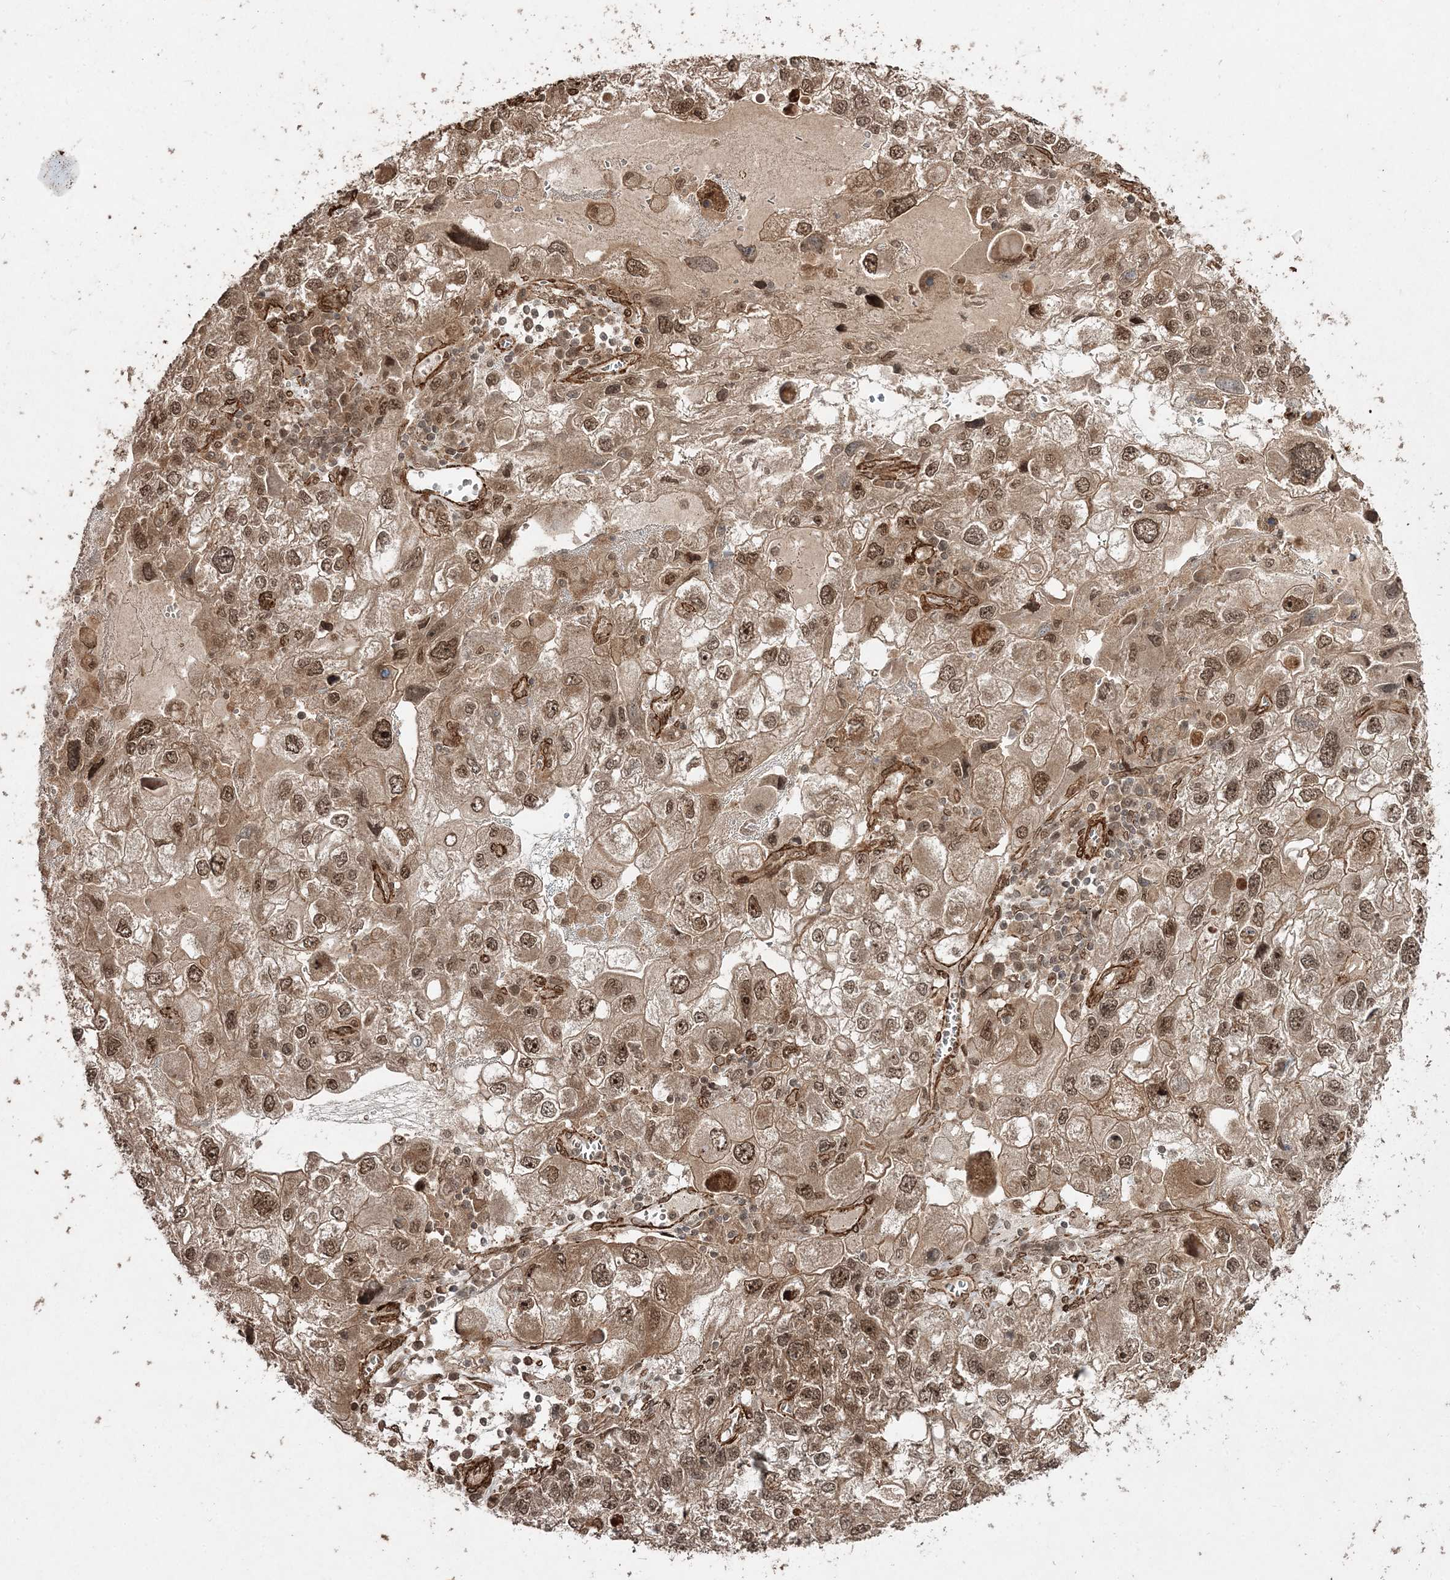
{"staining": {"intensity": "moderate", "quantity": ">75%", "location": "cytoplasmic/membranous,nuclear"}, "tissue": "endometrial cancer", "cell_type": "Tumor cells", "image_type": "cancer", "snomed": [{"axis": "morphology", "description": "Adenocarcinoma, NOS"}, {"axis": "topography", "description": "Endometrium"}], "caption": "The photomicrograph exhibits staining of adenocarcinoma (endometrial), revealing moderate cytoplasmic/membranous and nuclear protein positivity (brown color) within tumor cells.", "gene": "ETAA1", "patient": {"sex": "female", "age": 49}}